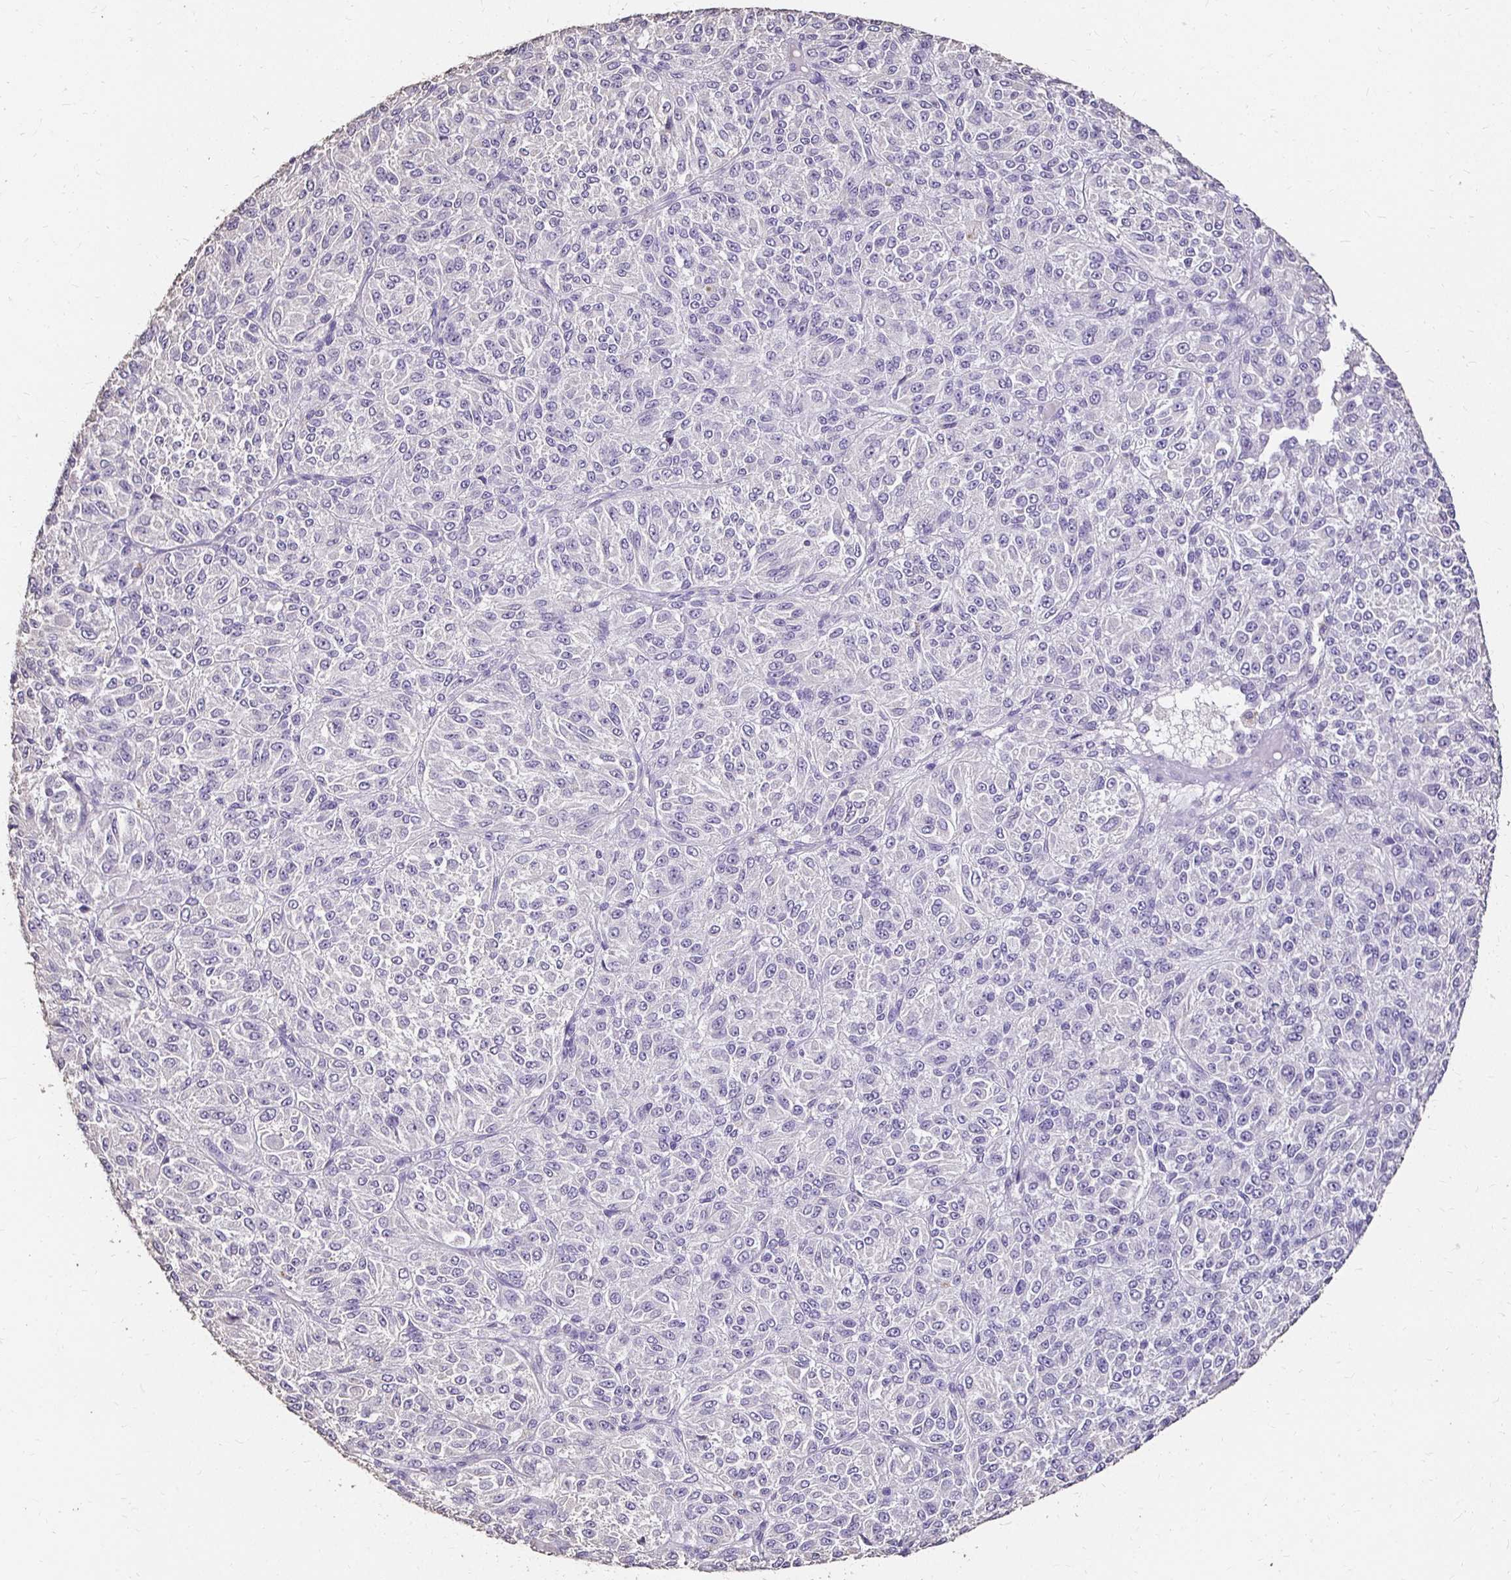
{"staining": {"intensity": "negative", "quantity": "none", "location": "none"}, "tissue": "melanoma", "cell_type": "Tumor cells", "image_type": "cancer", "snomed": [{"axis": "morphology", "description": "Malignant melanoma, Metastatic site"}, {"axis": "topography", "description": "Brain"}], "caption": "Immunohistochemistry (IHC) photomicrograph of melanoma stained for a protein (brown), which displays no expression in tumor cells. (DAB immunohistochemistry with hematoxylin counter stain).", "gene": "UGT1A6", "patient": {"sex": "female", "age": 56}}